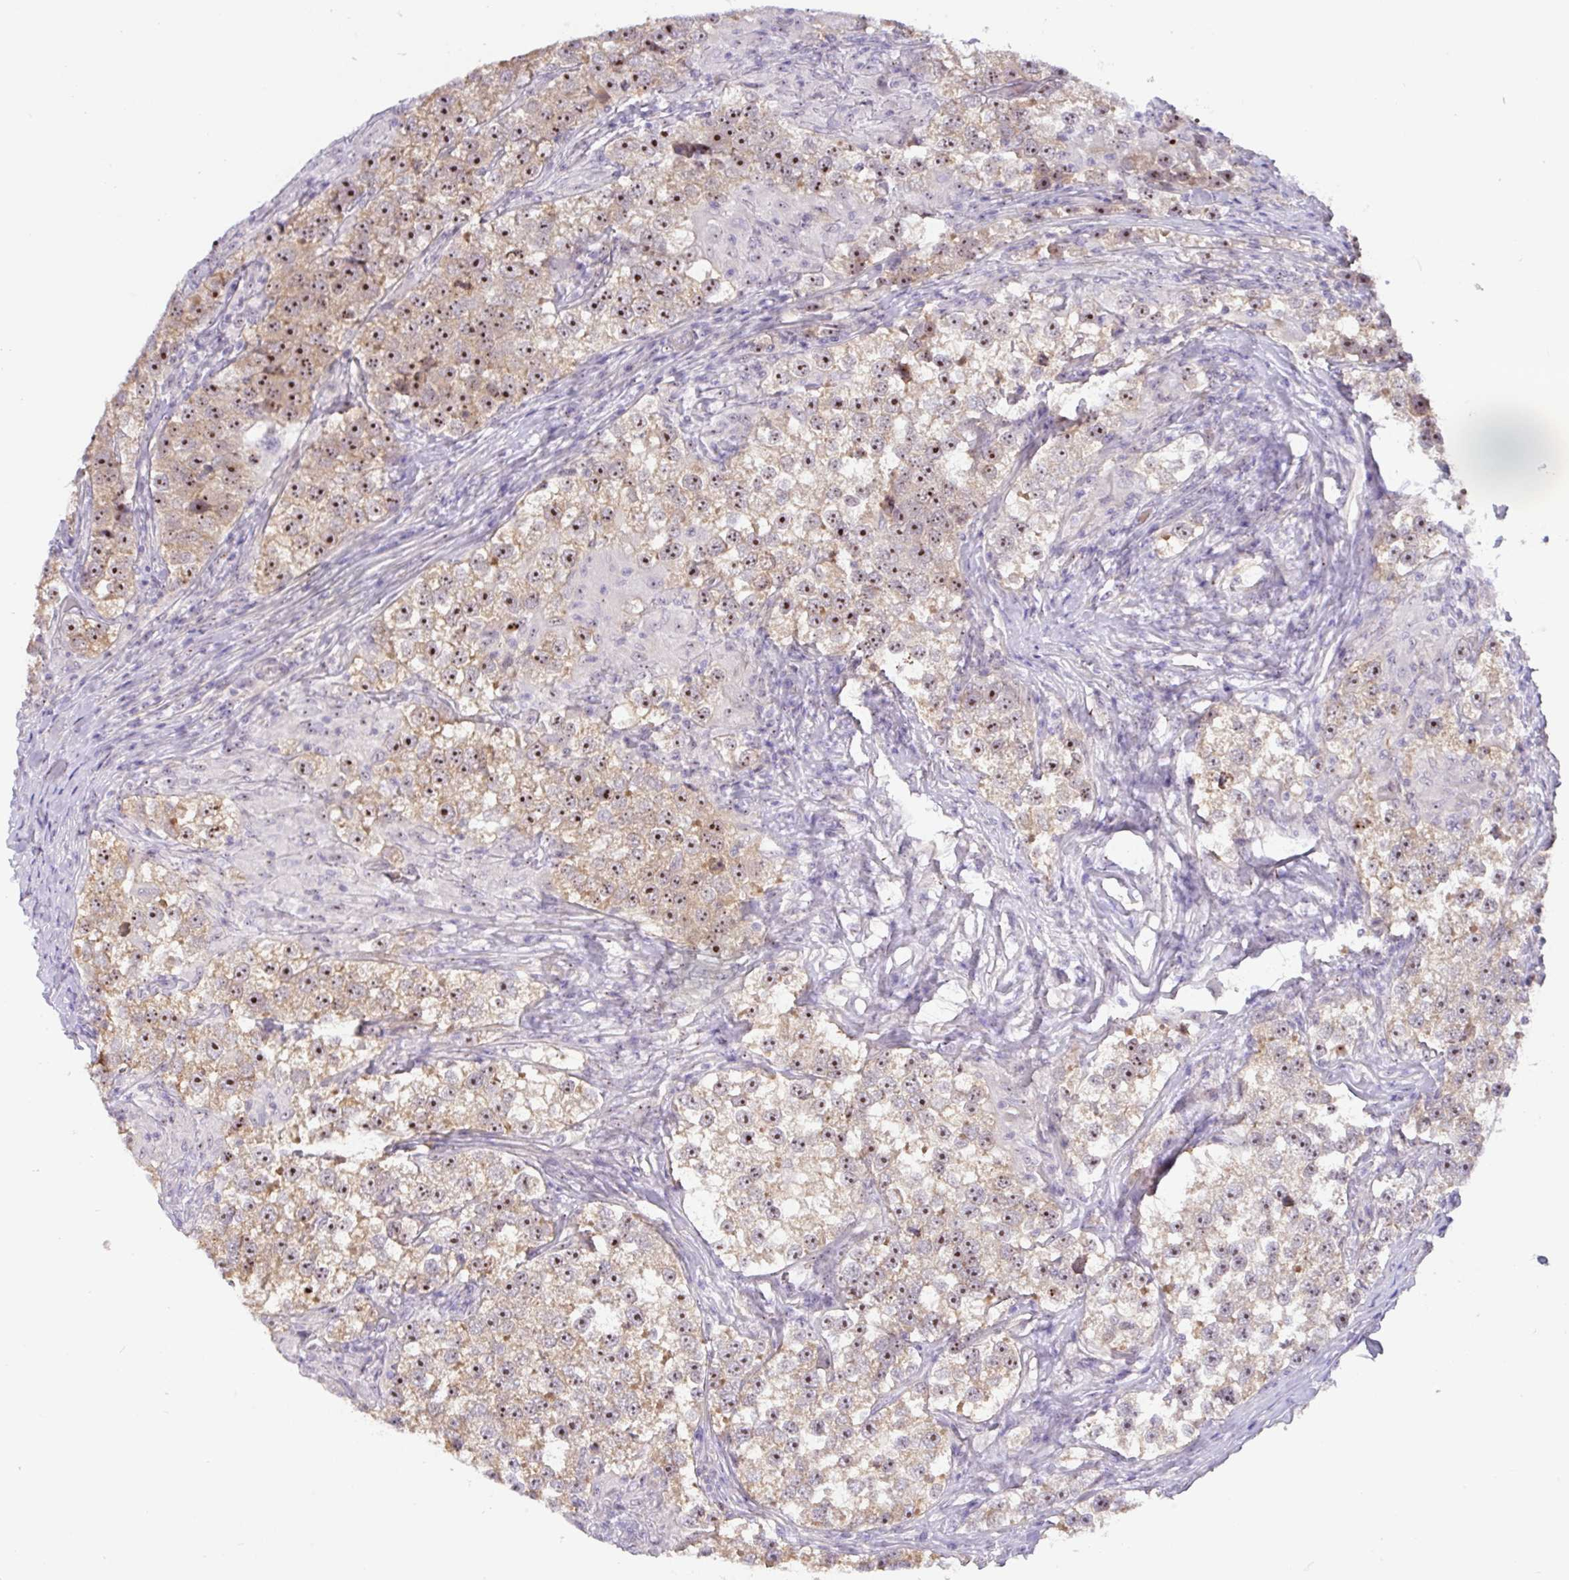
{"staining": {"intensity": "strong", "quantity": ">75%", "location": "cytoplasmic/membranous,nuclear"}, "tissue": "testis cancer", "cell_type": "Tumor cells", "image_type": "cancer", "snomed": [{"axis": "morphology", "description": "Seminoma, NOS"}, {"axis": "topography", "description": "Testis"}], "caption": "Testis cancer stained with DAB immunohistochemistry demonstrates high levels of strong cytoplasmic/membranous and nuclear expression in about >75% of tumor cells. (DAB (3,3'-diaminobenzidine) IHC, brown staining for protein, blue staining for nuclei).", "gene": "MXRA8", "patient": {"sex": "male", "age": 46}}